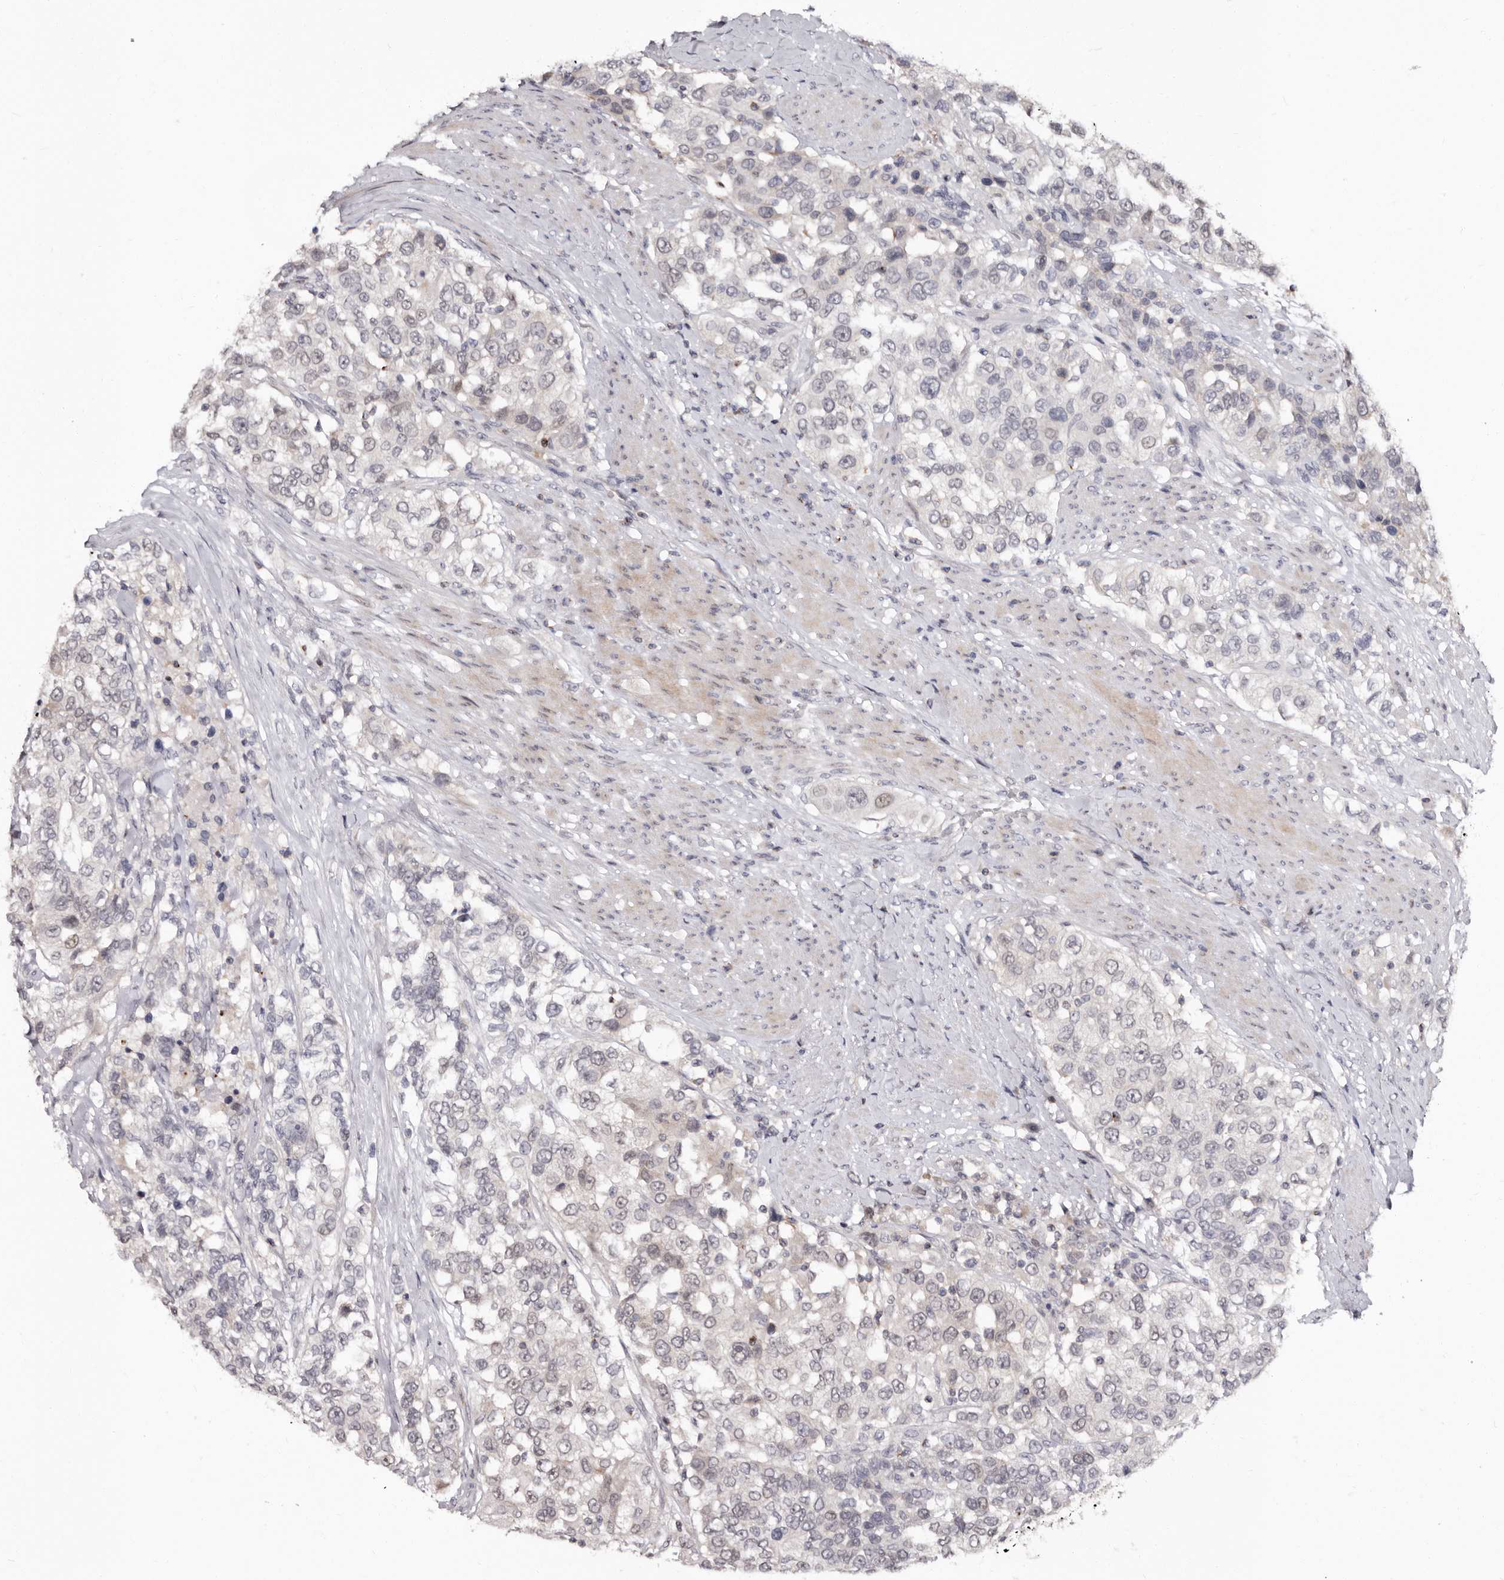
{"staining": {"intensity": "negative", "quantity": "none", "location": "none"}, "tissue": "urothelial cancer", "cell_type": "Tumor cells", "image_type": "cancer", "snomed": [{"axis": "morphology", "description": "Urothelial carcinoma, High grade"}, {"axis": "topography", "description": "Urinary bladder"}], "caption": "There is no significant positivity in tumor cells of urothelial cancer.", "gene": "PHF20L1", "patient": {"sex": "female", "age": 80}}